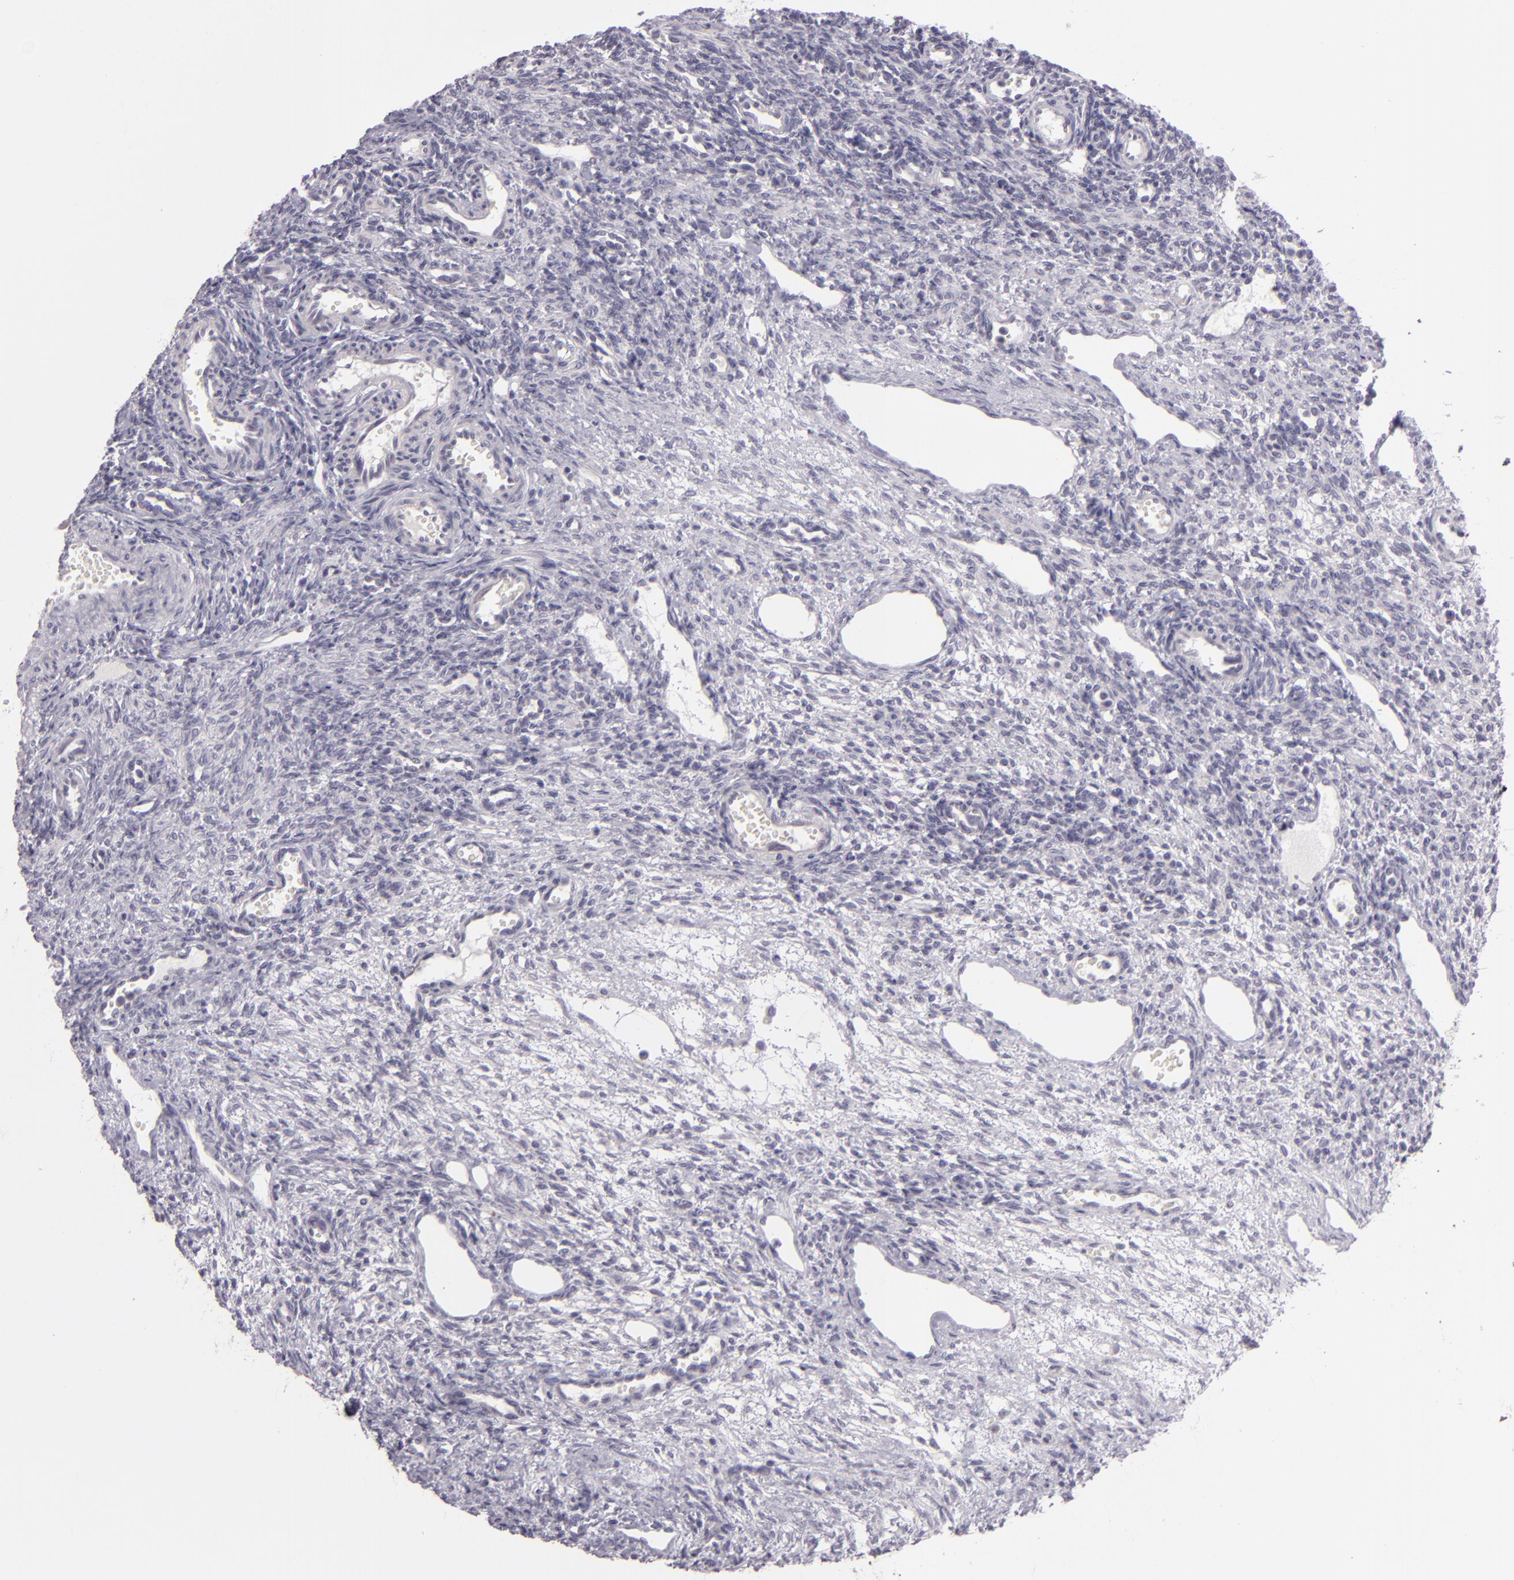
{"staining": {"intensity": "negative", "quantity": "none", "location": "none"}, "tissue": "ovary", "cell_type": "Ovarian stroma cells", "image_type": "normal", "snomed": [{"axis": "morphology", "description": "Normal tissue, NOS"}, {"axis": "topography", "description": "Ovary"}], "caption": "This is an immunohistochemistry (IHC) micrograph of unremarkable ovary. There is no positivity in ovarian stroma cells.", "gene": "EGFL6", "patient": {"sex": "female", "age": 33}}